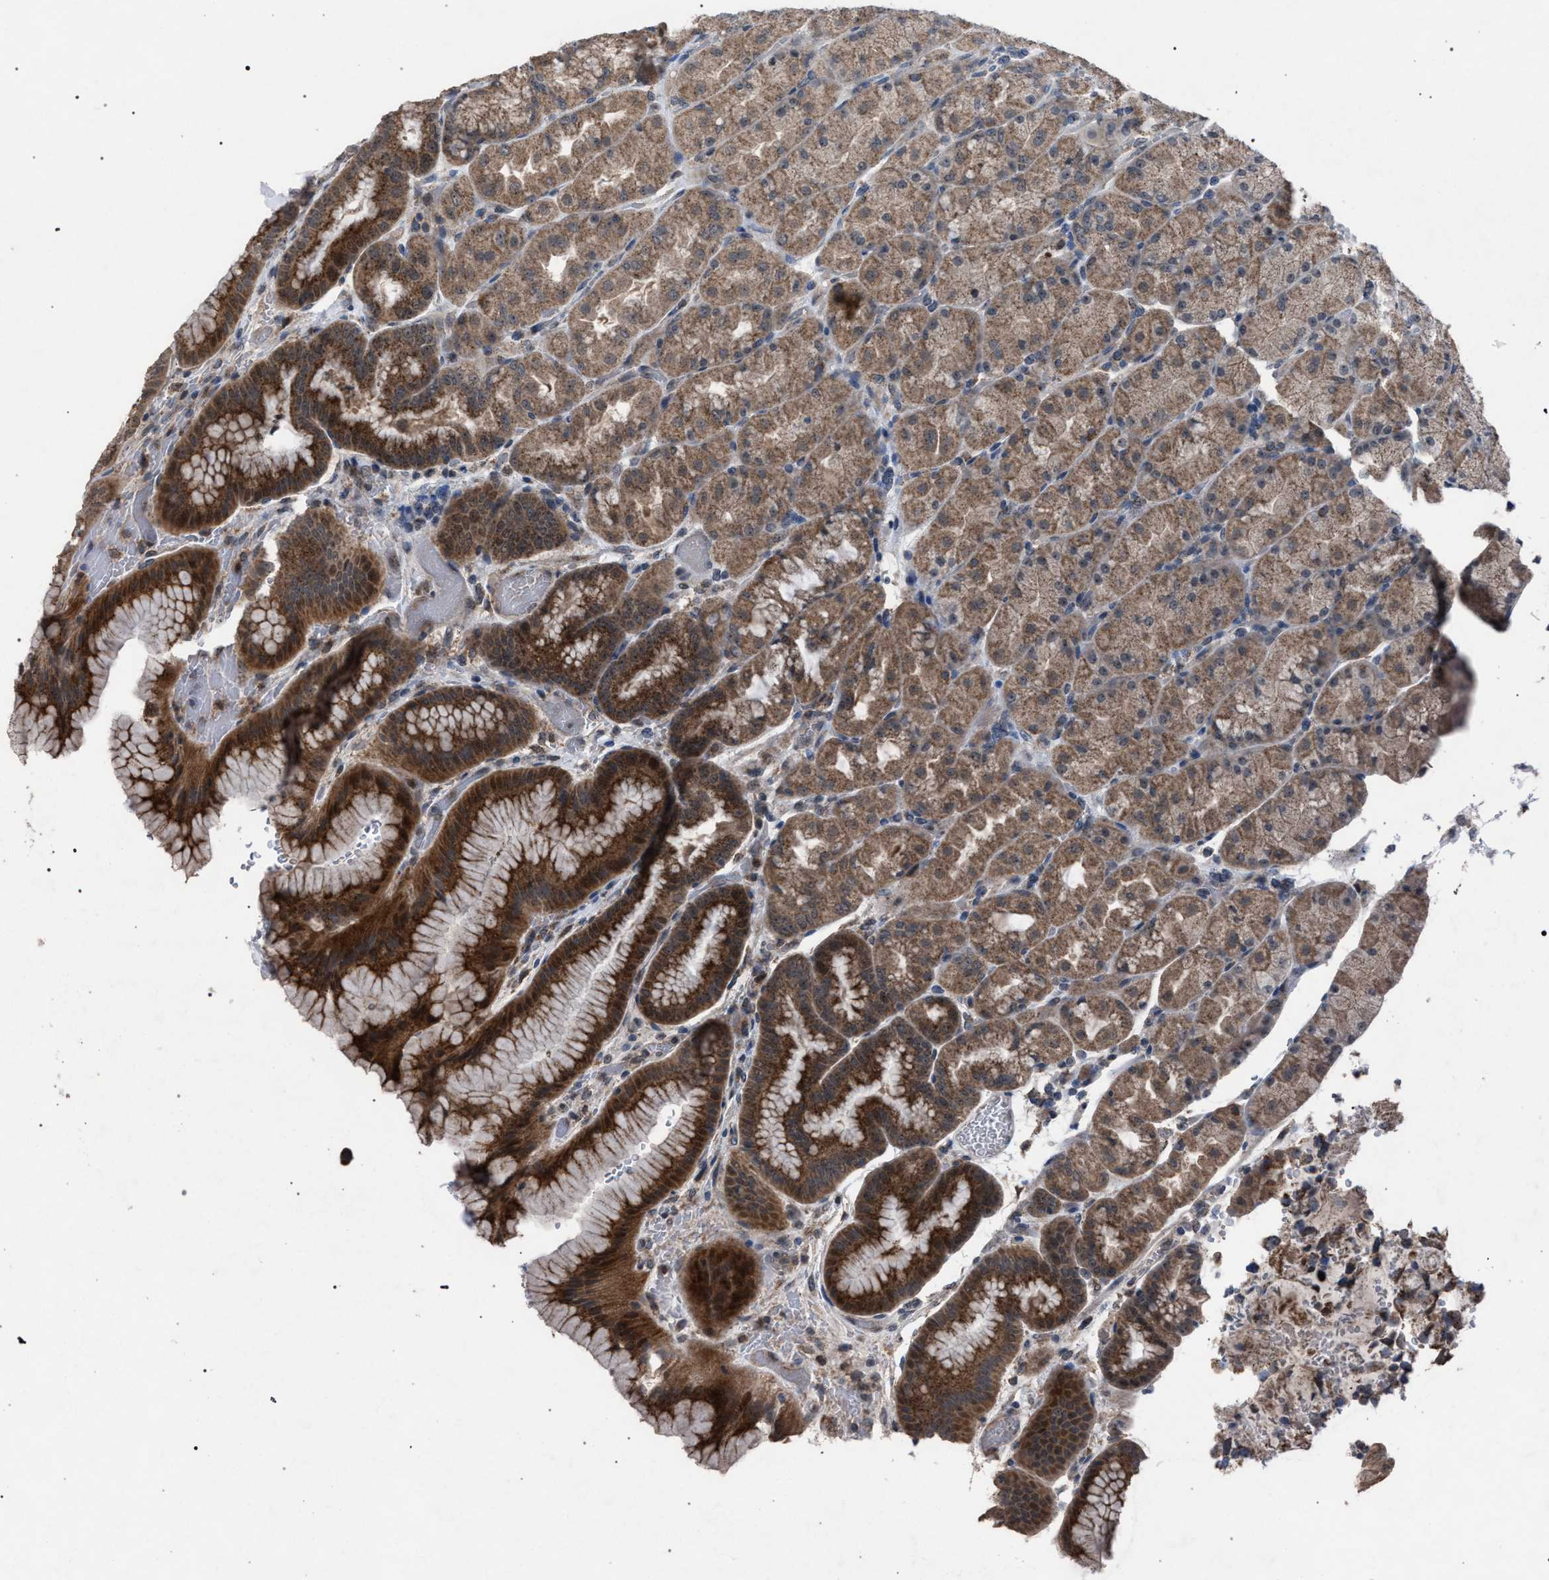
{"staining": {"intensity": "strong", "quantity": "25%-75%", "location": "cytoplasmic/membranous"}, "tissue": "stomach", "cell_type": "Glandular cells", "image_type": "normal", "snomed": [{"axis": "morphology", "description": "Normal tissue, NOS"}, {"axis": "morphology", "description": "Carcinoid, malignant, NOS"}, {"axis": "topography", "description": "Stomach, upper"}], "caption": "Benign stomach was stained to show a protein in brown. There is high levels of strong cytoplasmic/membranous expression in about 25%-75% of glandular cells. (DAB = brown stain, brightfield microscopy at high magnification).", "gene": "HSD17B4", "patient": {"sex": "male", "age": 39}}